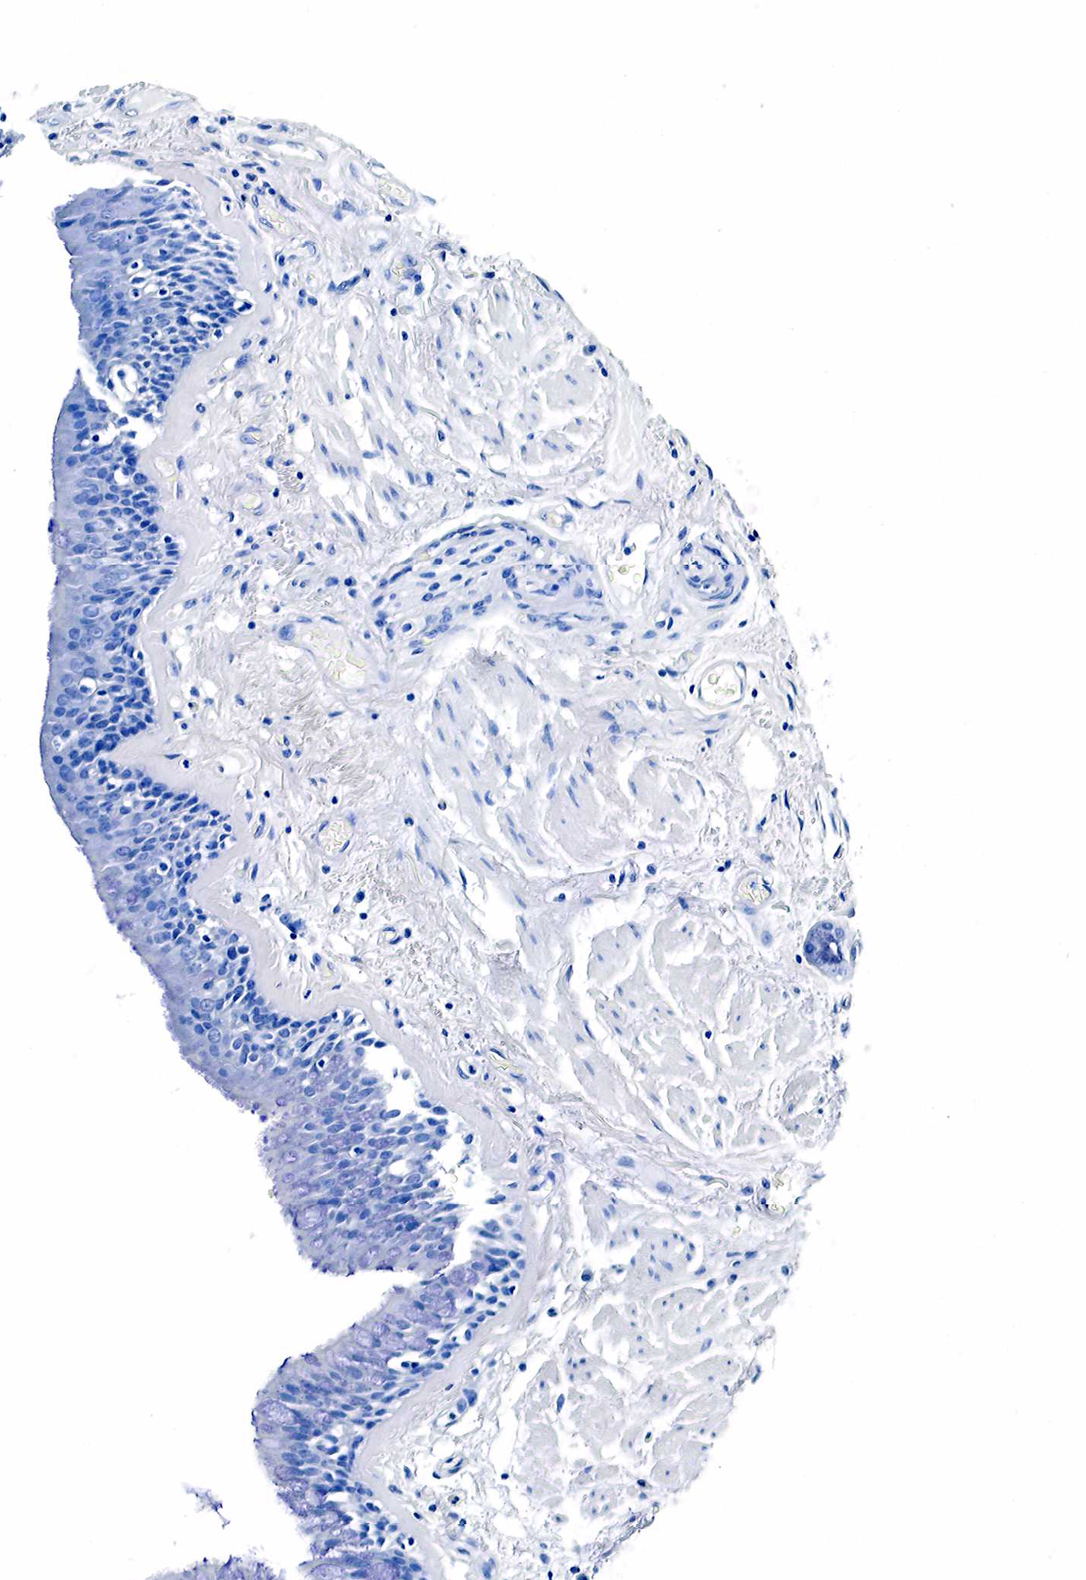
{"staining": {"intensity": "negative", "quantity": "none", "location": "none"}, "tissue": "bronchus", "cell_type": "Respiratory epithelial cells", "image_type": "normal", "snomed": [{"axis": "morphology", "description": "Normal tissue, NOS"}, {"axis": "topography", "description": "Bronchus"}, {"axis": "topography", "description": "Lung"}], "caption": "This is a micrograph of immunohistochemistry staining of unremarkable bronchus, which shows no positivity in respiratory epithelial cells.", "gene": "GAST", "patient": {"sex": "female", "age": 57}}